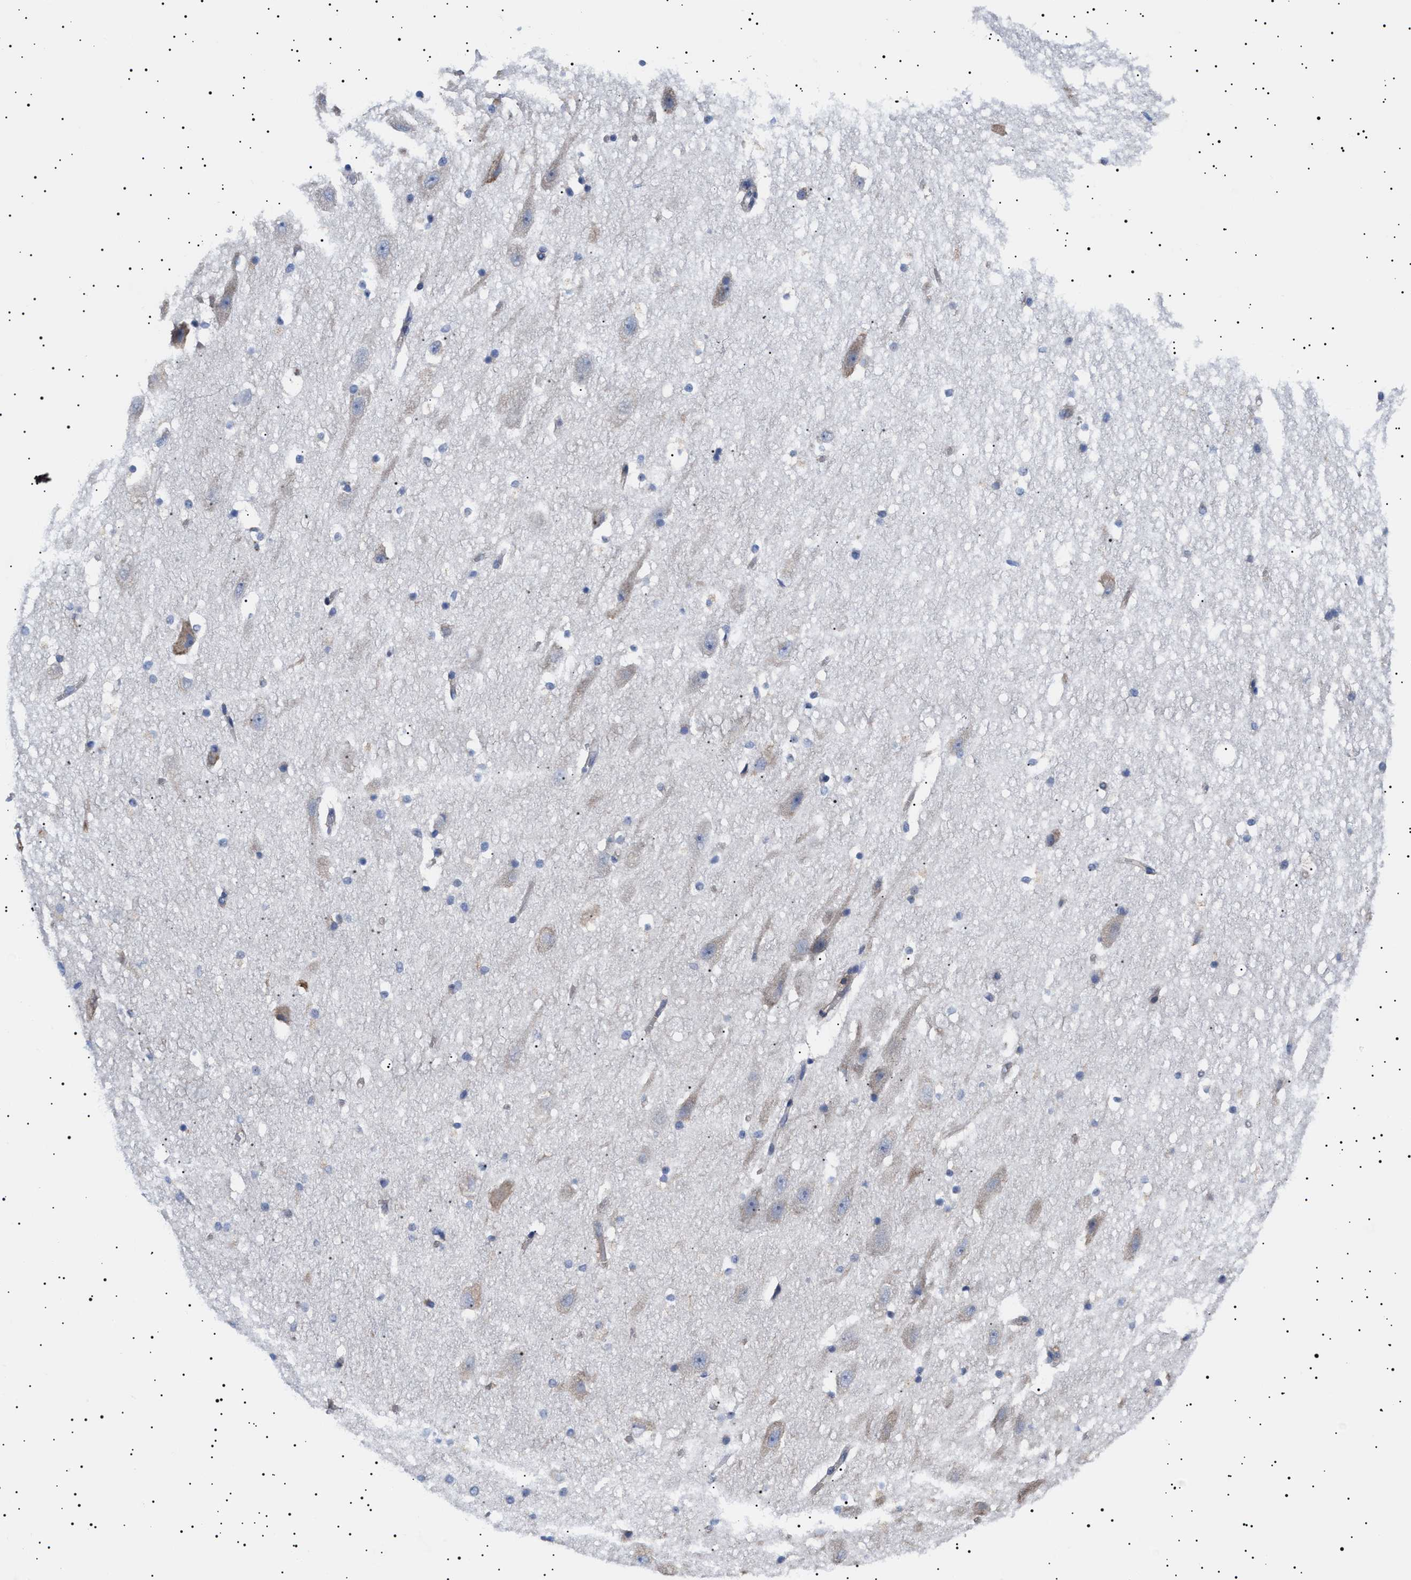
{"staining": {"intensity": "negative", "quantity": "none", "location": "none"}, "tissue": "hippocampus", "cell_type": "Glial cells", "image_type": "normal", "snomed": [{"axis": "morphology", "description": "Normal tissue, NOS"}, {"axis": "topography", "description": "Hippocampus"}], "caption": "IHC of unremarkable hippocampus demonstrates no expression in glial cells.", "gene": "ERCC6L2", "patient": {"sex": "female", "age": 19}}